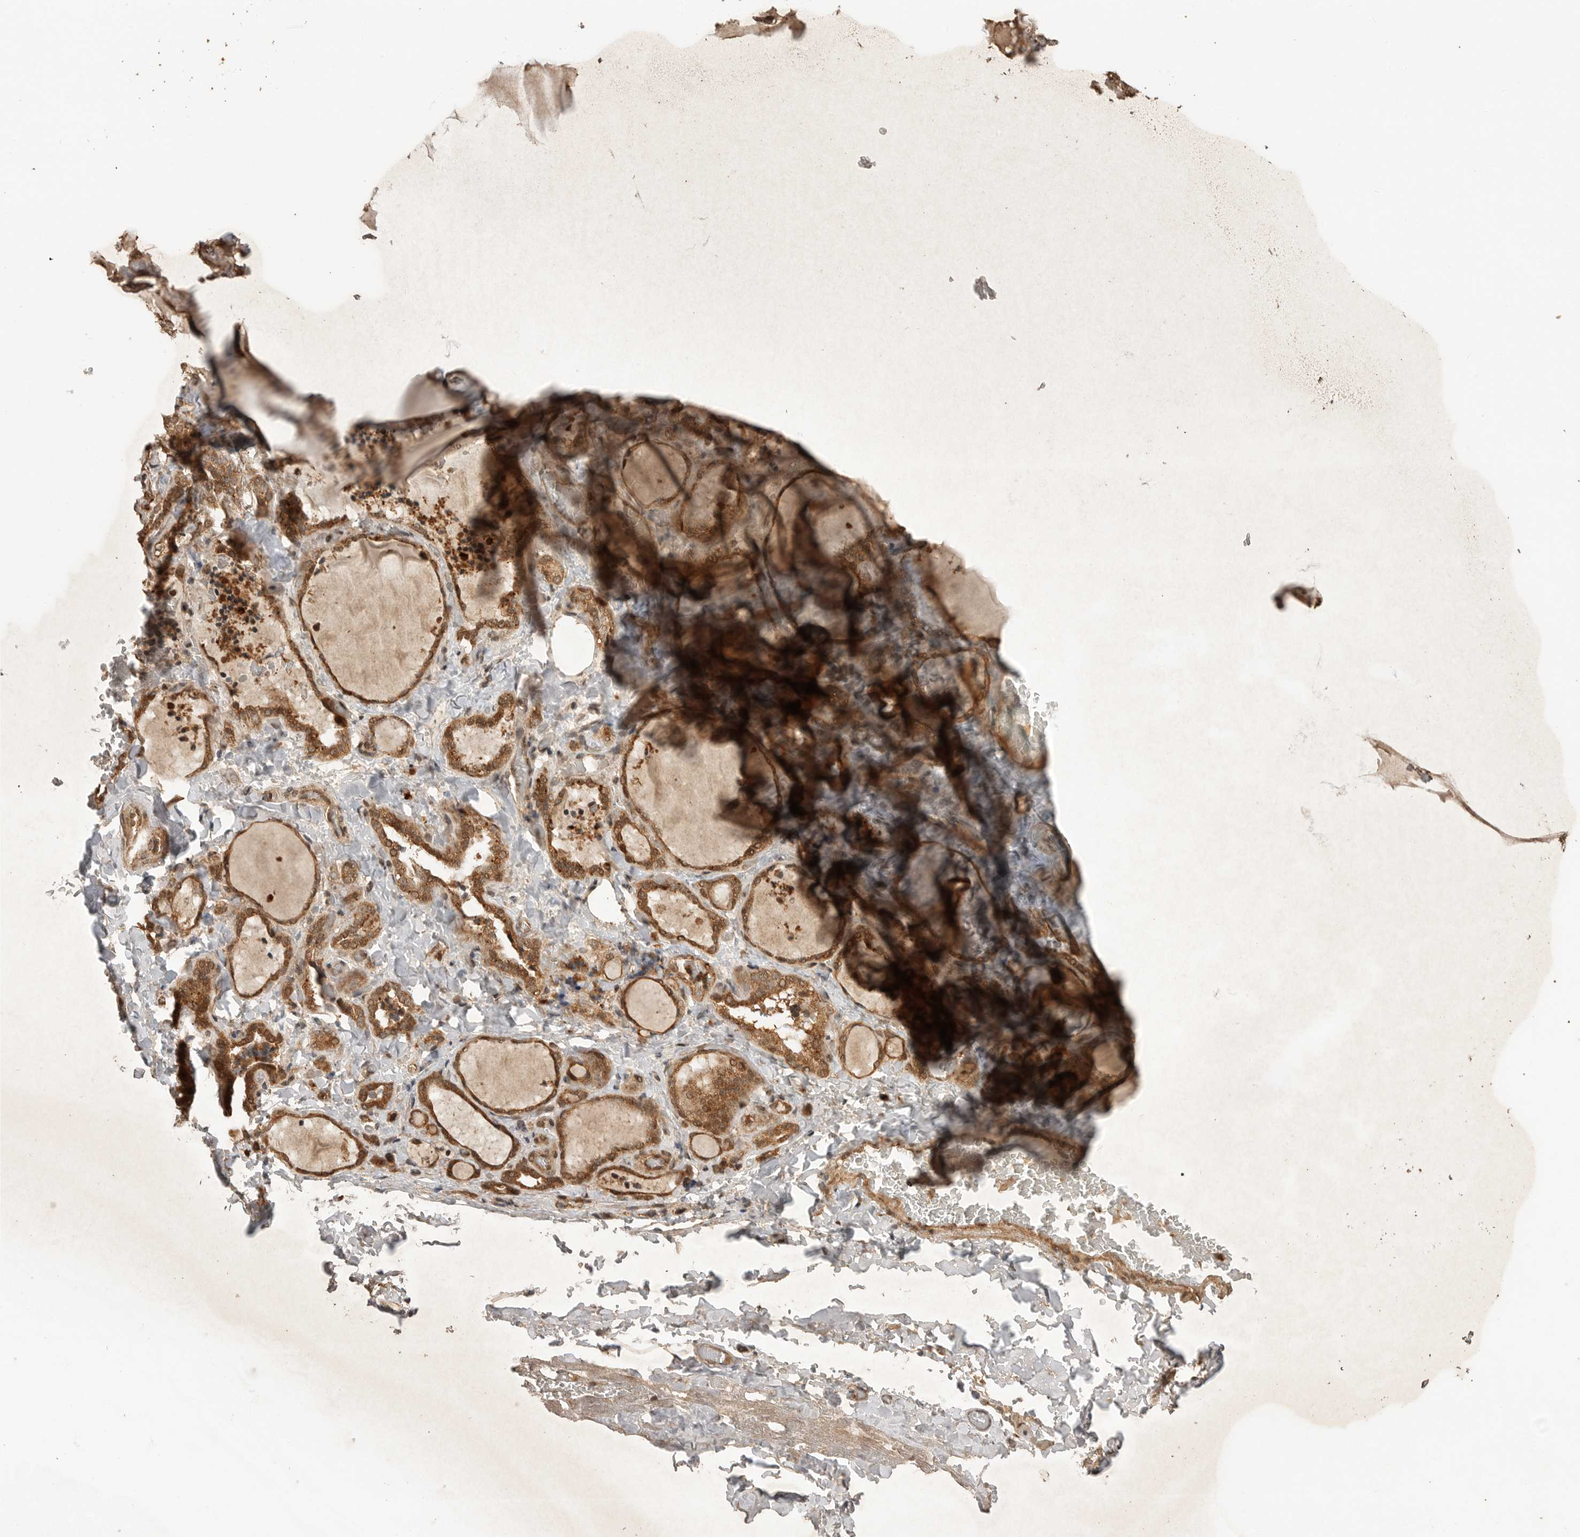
{"staining": {"intensity": "strong", "quantity": ">75%", "location": "cytoplasmic/membranous"}, "tissue": "thyroid gland", "cell_type": "Glandular cells", "image_type": "normal", "snomed": [{"axis": "morphology", "description": "Normal tissue, NOS"}, {"axis": "topography", "description": "Thyroid gland"}], "caption": "About >75% of glandular cells in normal human thyroid gland demonstrate strong cytoplasmic/membranous protein staining as visualized by brown immunohistochemical staining.", "gene": "BOC", "patient": {"sex": "female", "age": 22}}